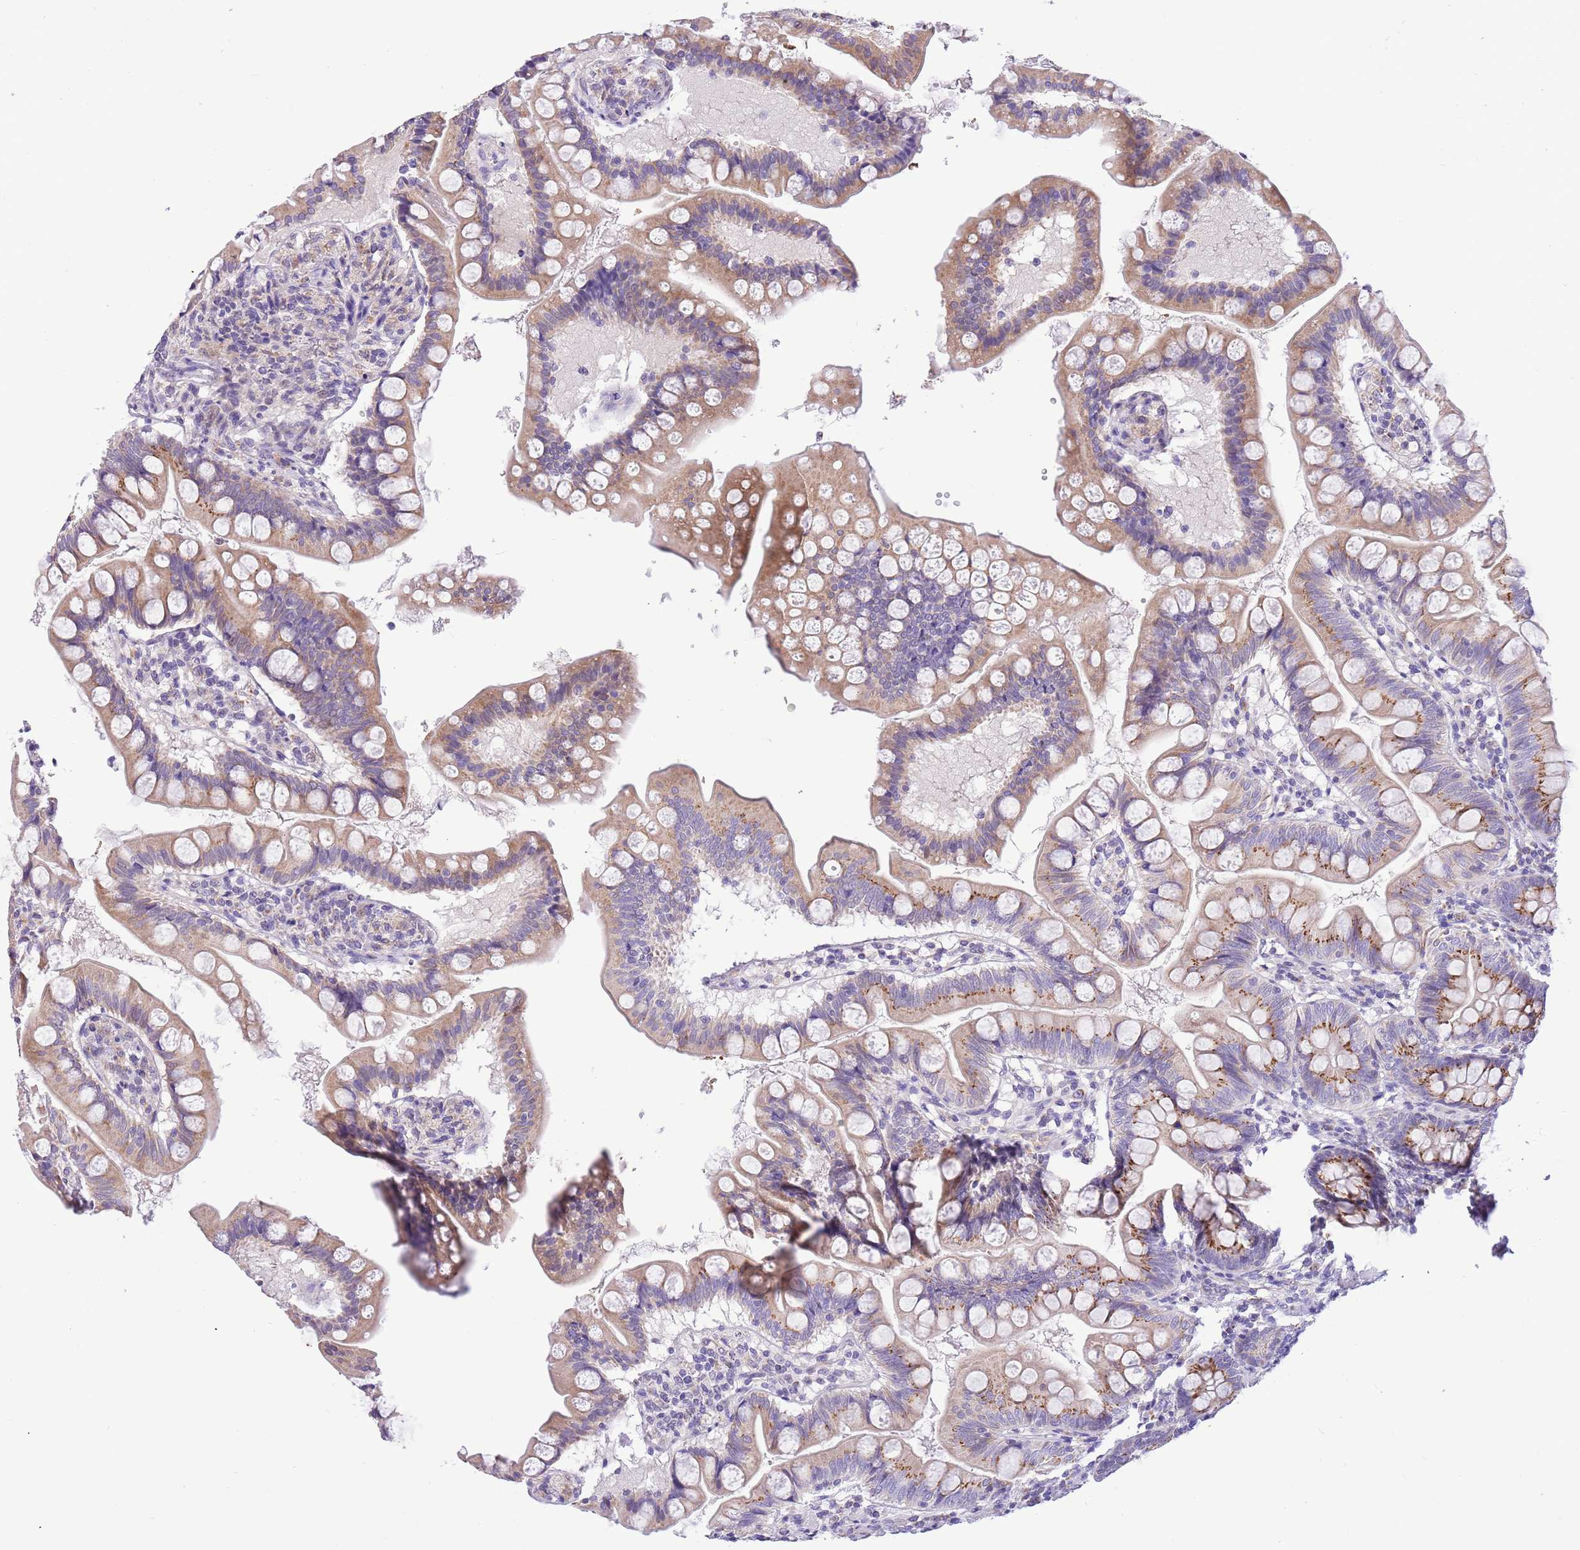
{"staining": {"intensity": "moderate", "quantity": ">75%", "location": "cytoplasmic/membranous"}, "tissue": "small intestine", "cell_type": "Glandular cells", "image_type": "normal", "snomed": [{"axis": "morphology", "description": "Normal tissue, NOS"}, {"axis": "topography", "description": "Small intestine"}], "caption": "This micrograph exhibits unremarkable small intestine stained with immunohistochemistry to label a protein in brown. The cytoplasmic/membranous of glandular cells show moderate positivity for the protein. Nuclei are counter-stained blue.", "gene": "COX17", "patient": {"sex": "male", "age": 7}}